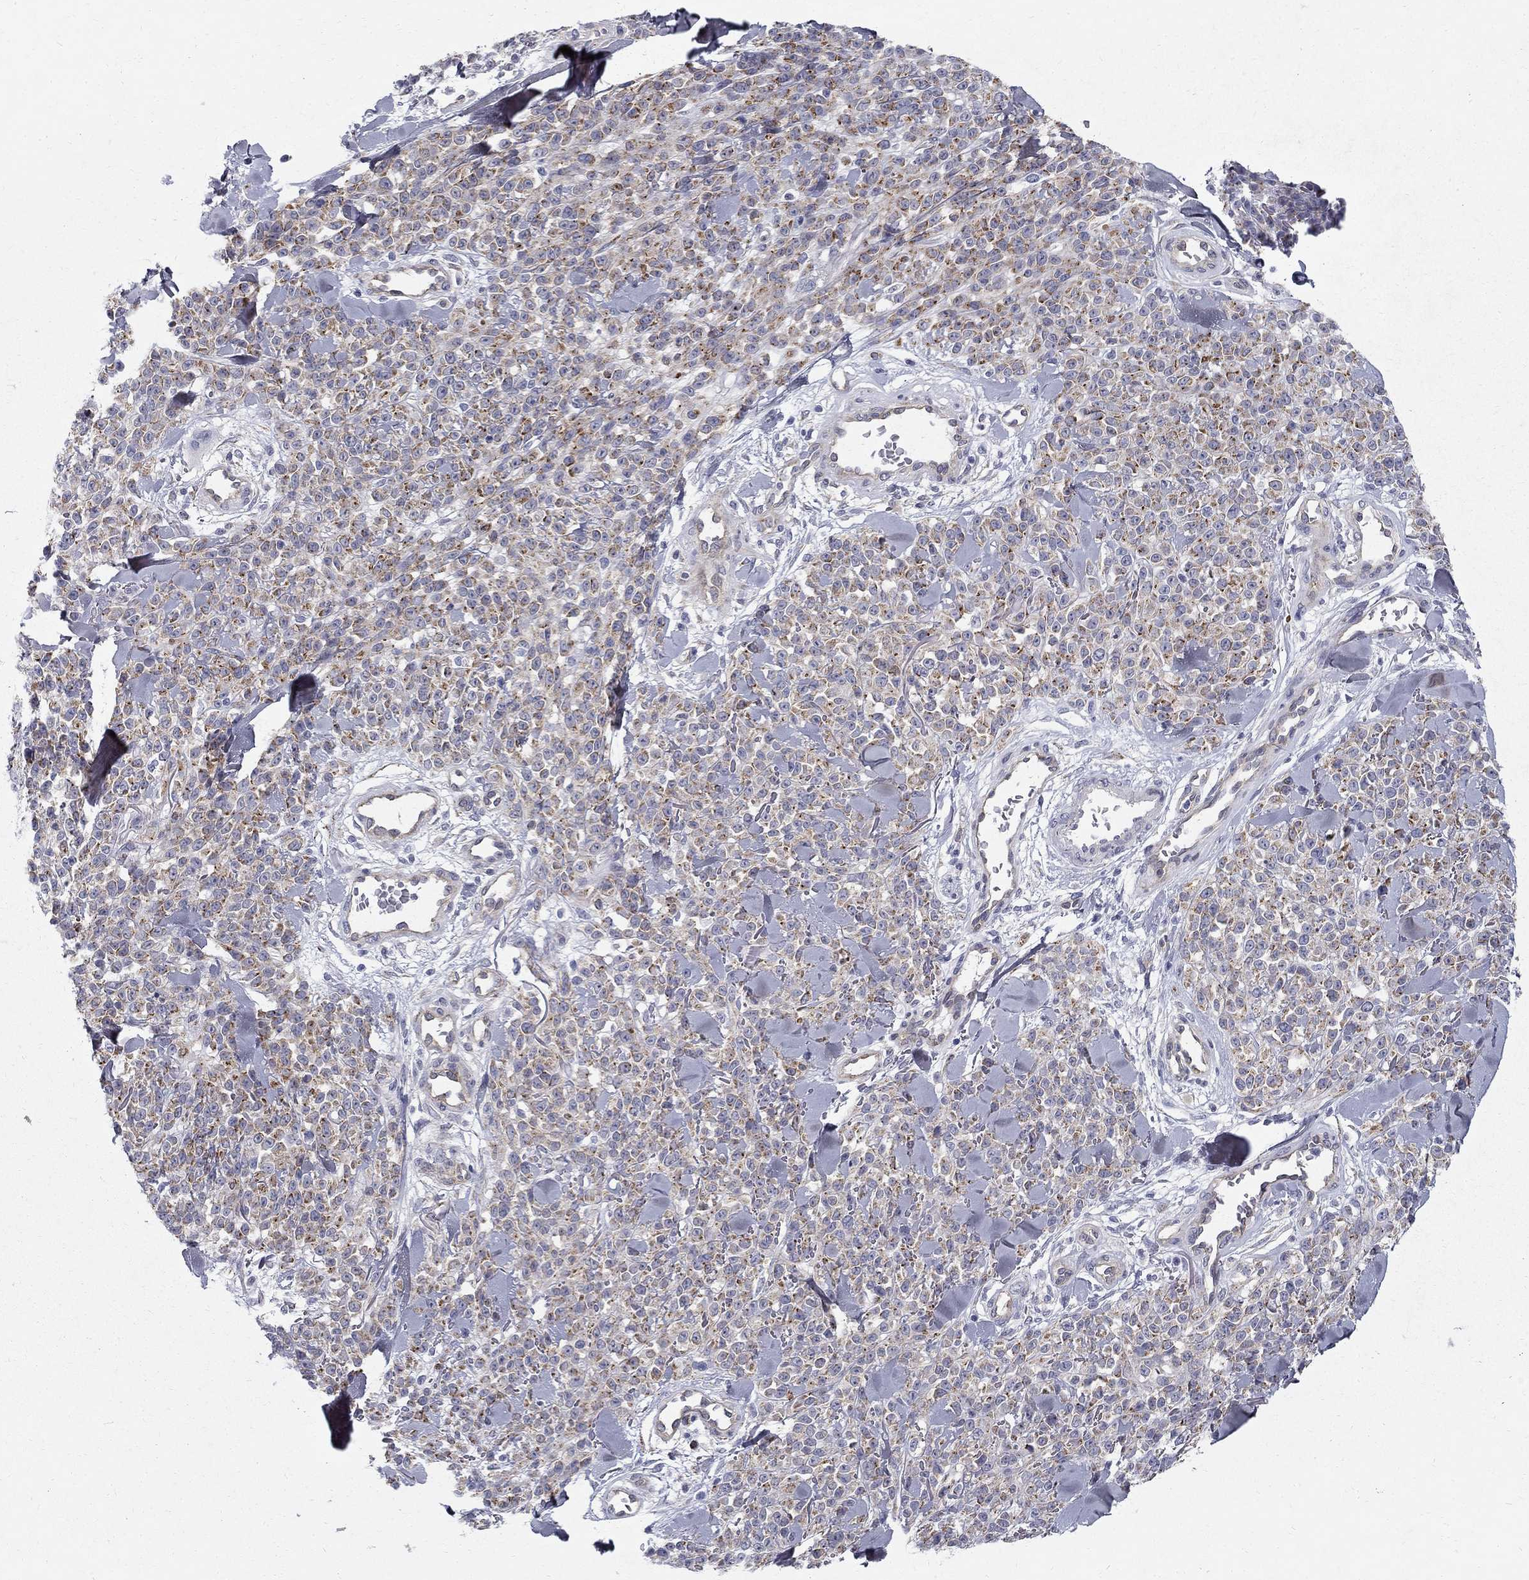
{"staining": {"intensity": "weak", "quantity": "<25%", "location": "cytoplasmic/membranous"}, "tissue": "melanoma", "cell_type": "Tumor cells", "image_type": "cancer", "snomed": [{"axis": "morphology", "description": "Malignant melanoma, NOS"}, {"axis": "topography", "description": "Skin"}, {"axis": "topography", "description": "Skin of trunk"}], "caption": "Melanoma stained for a protein using immunohistochemistry (IHC) exhibits no staining tumor cells.", "gene": "CLIC6", "patient": {"sex": "male", "age": 74}}